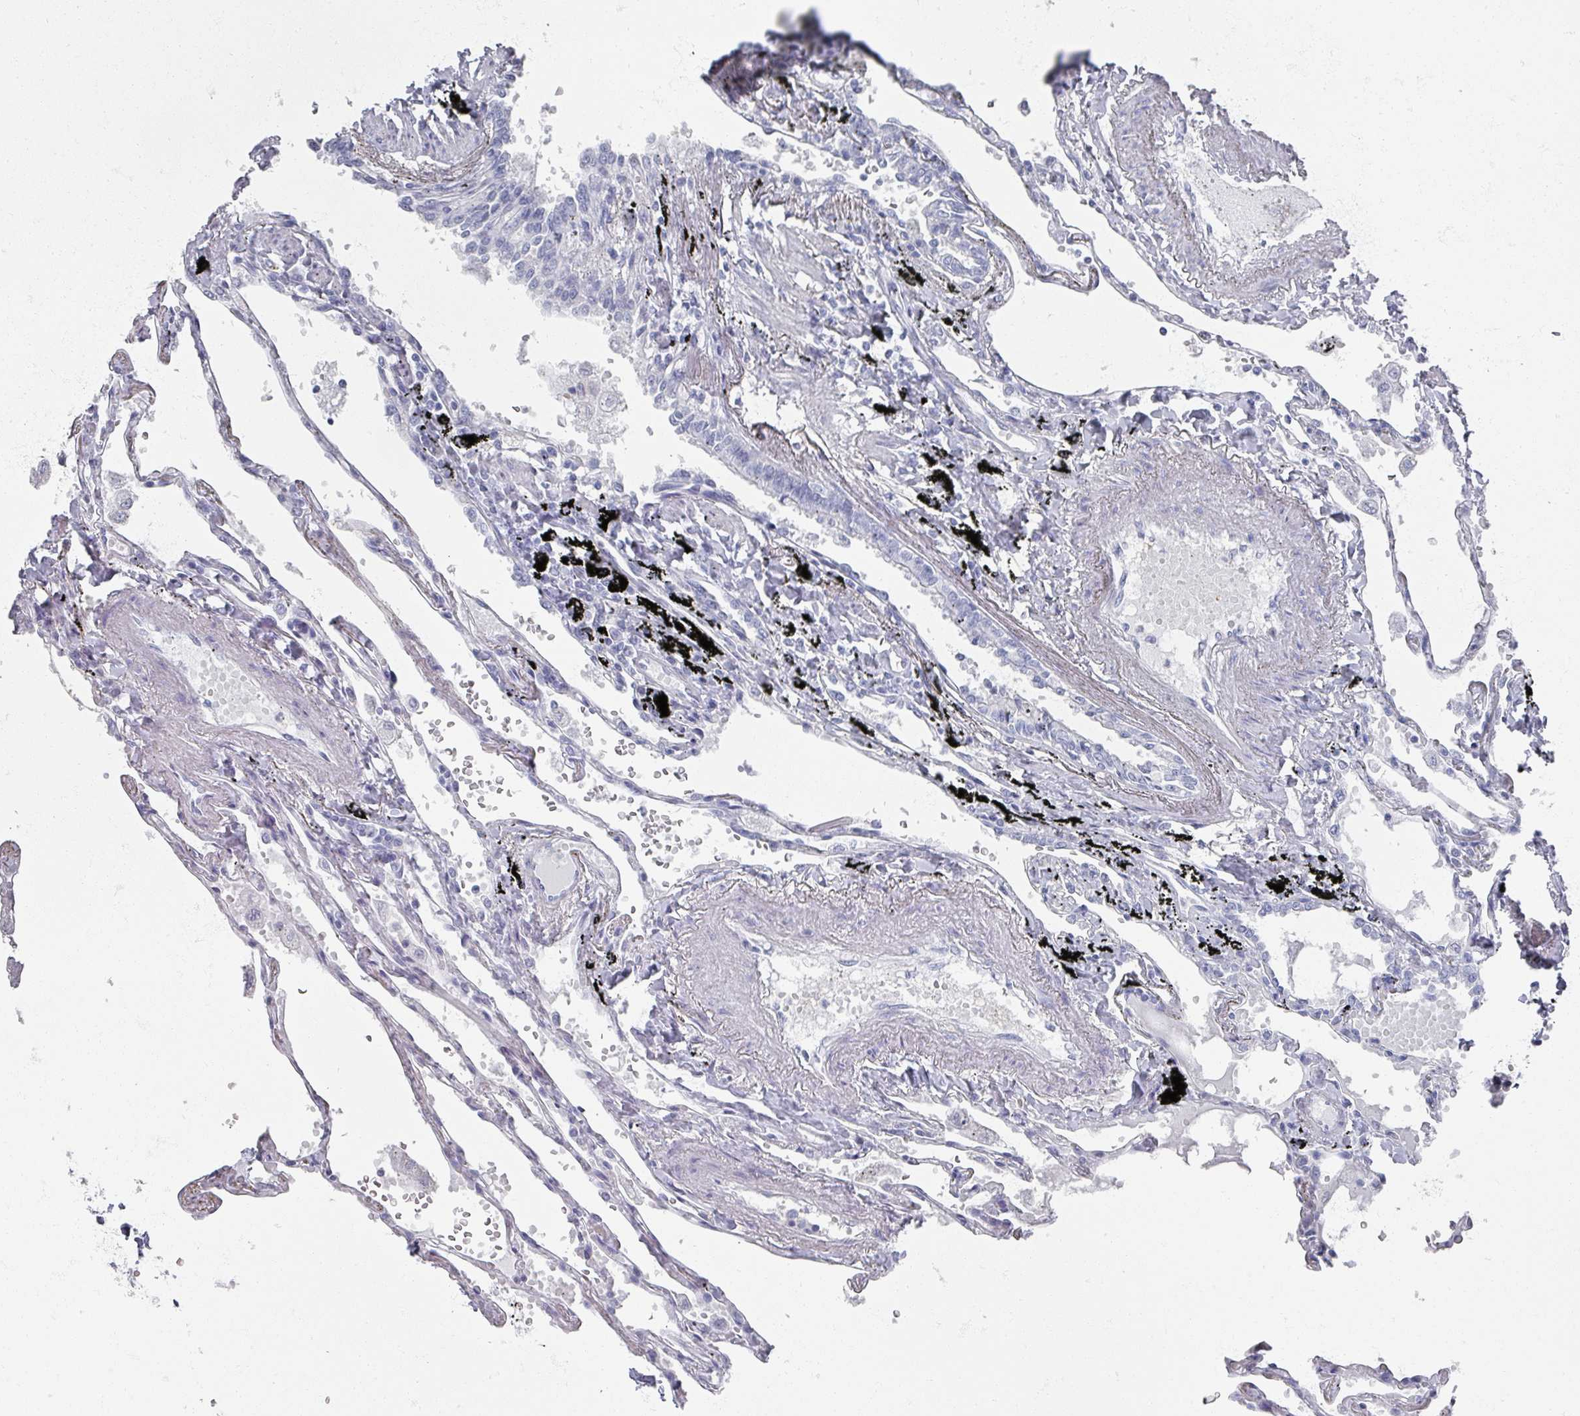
{"staining": {"intensity": "negative", "quantity": "none", "location": "none"}, "tissue": "lung", "cell_type": "Alveolar cells", "image_type": "normal", "snomed": [{"axis": "morphology", "description": "Normal tissue, NOS"}, {"axis": "topography", "description": "Lung"}], "caption": "DAB immunohistochemical staining of unremarkable lung demonstrates no significant staining in alveolar cells. The staining is performed using DAB (3,3'-diaminobenzidine) brown chromogen with nuclei counter-stained in using hematoxylin.", "gene": "OMG", "patient": {"sex": "female", "age": 67}}